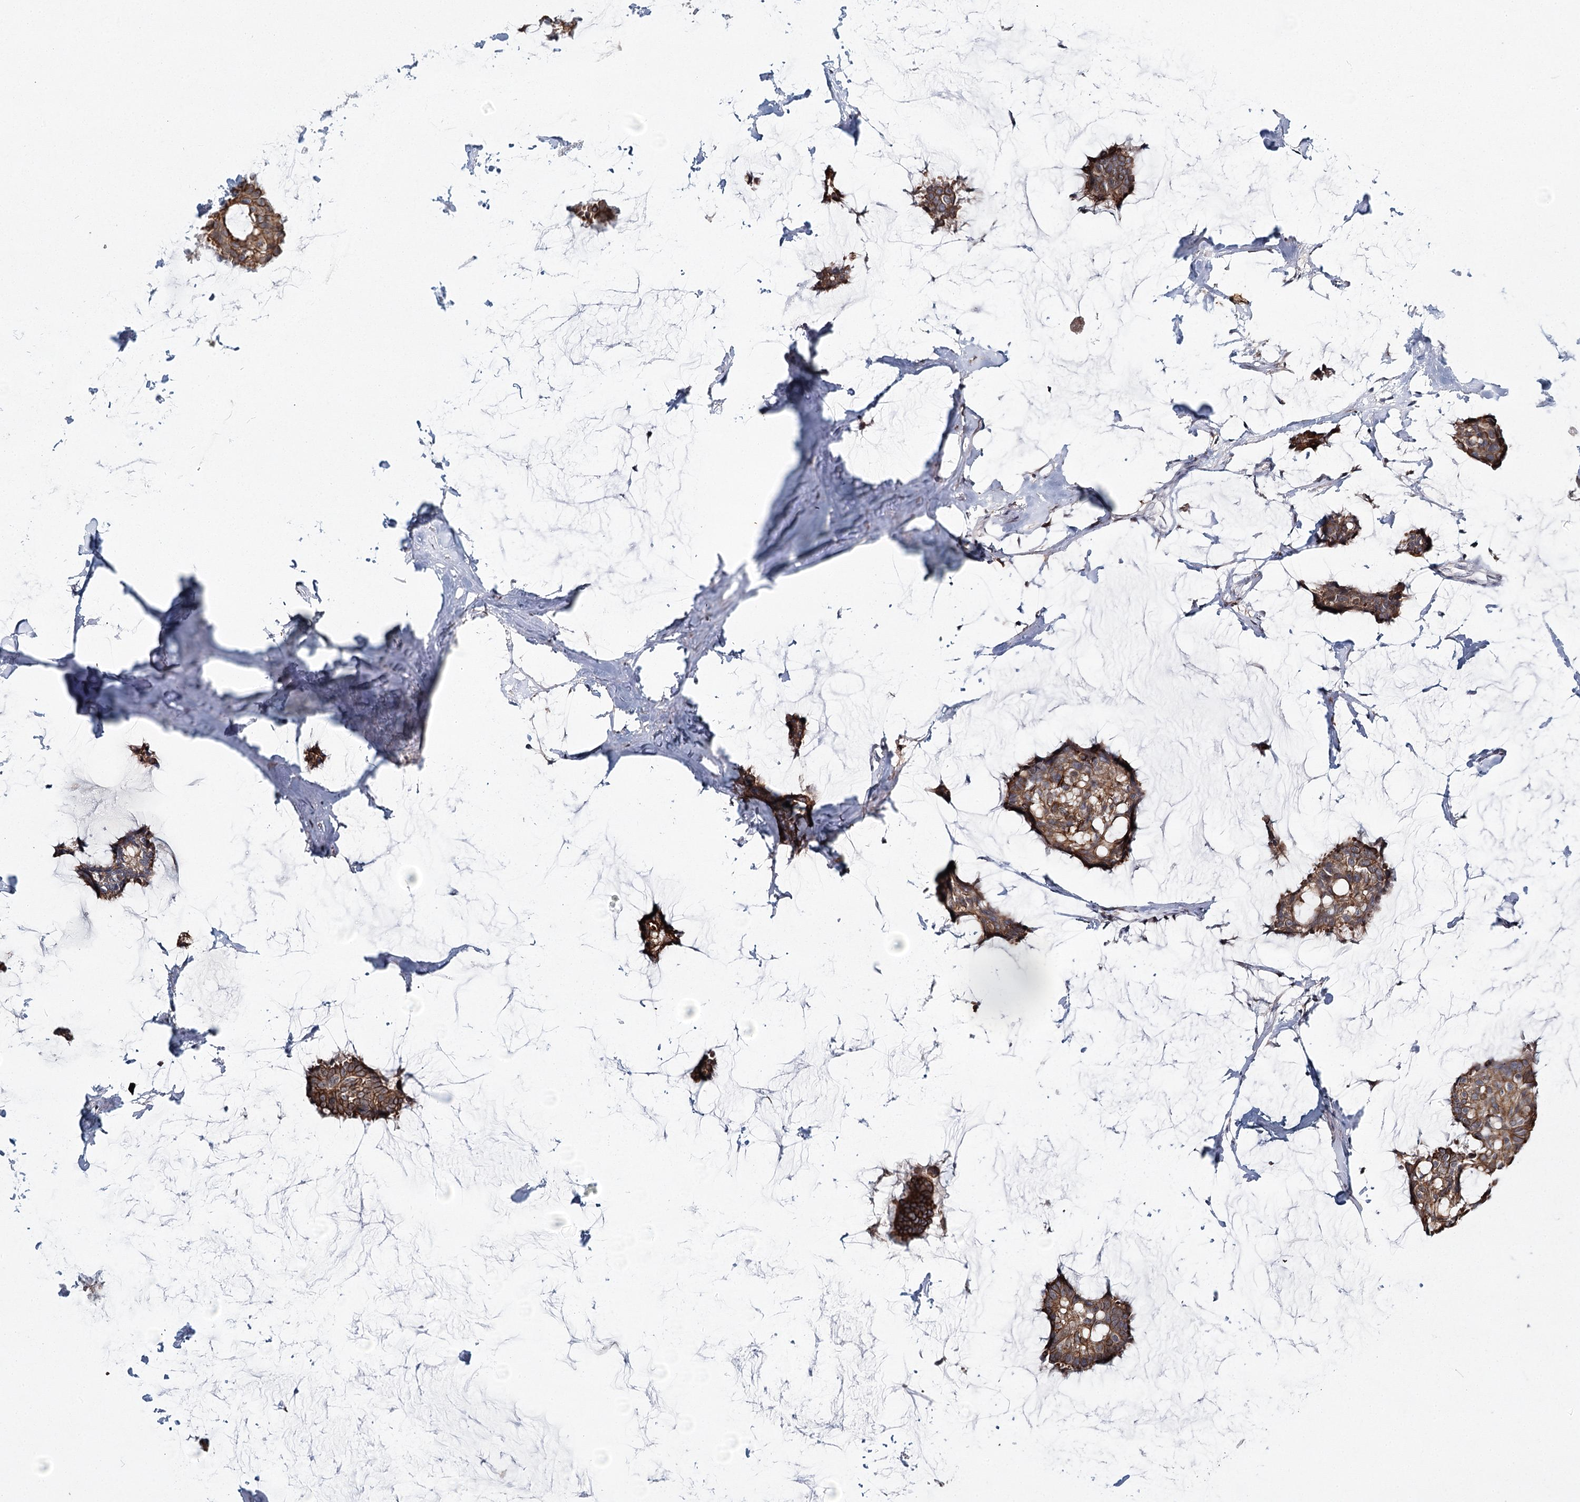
{"staining": {"intensity": "strong", "quantity": ">75%", "location": "cytoplasmic/membranous"}, "tissue": "breast cancer", "cell_type": "Tumor cells", "image_type": "cancer", "snomed": [{"axis": "morphology", "description": "Duct carcinoma"}, {"axis": "topography", "description": "Breast"}], "caption": "High-power microscopy captured an IHC micrograph of breast cancer, revealing strong cytoplasmic/membranous staining in about >75% of tumor cells.", "gene": "TMEM70", "patient": {"sex": "female", "age": 93}}